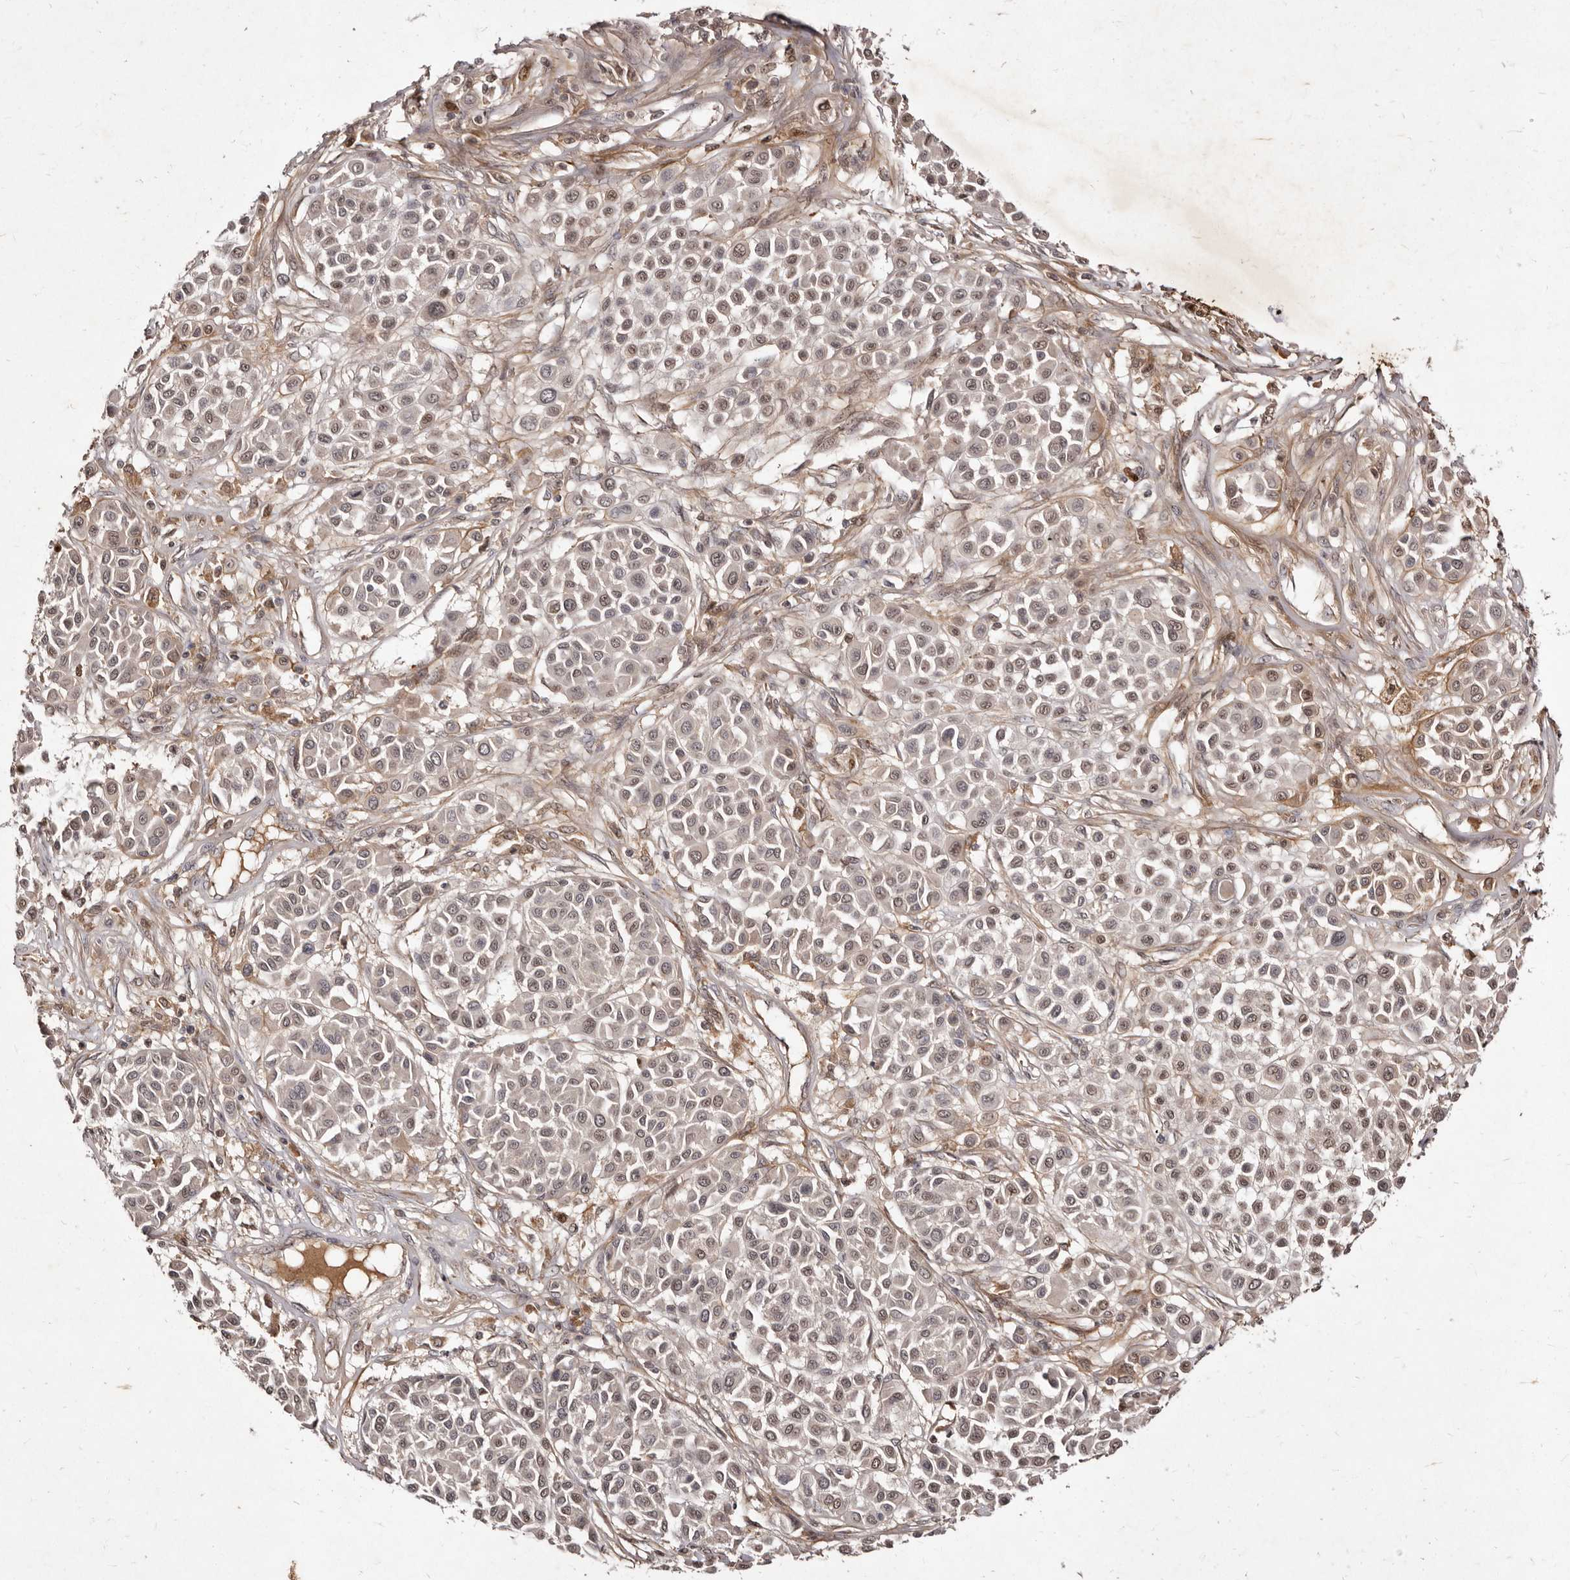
{"staining": {"intensity": "weak", "quantity": ">75%", "location": "nuclear"}, "tissue": "melanoma", "cell_type": "Tumor cells", "image_type": "cancer", "snomed": [{"axis": "morphology", "description": "Malignant melanoma, Metastatic site"}, {"axis": "topography", "description": "Soft tissue"}], "caption": "Human malignant melanoma (metastatic site) stained with a protein marker exhibits weak staining in tumor cells.", "gene": "LCORL", "patient": {"sex": "male", "age": 41}}